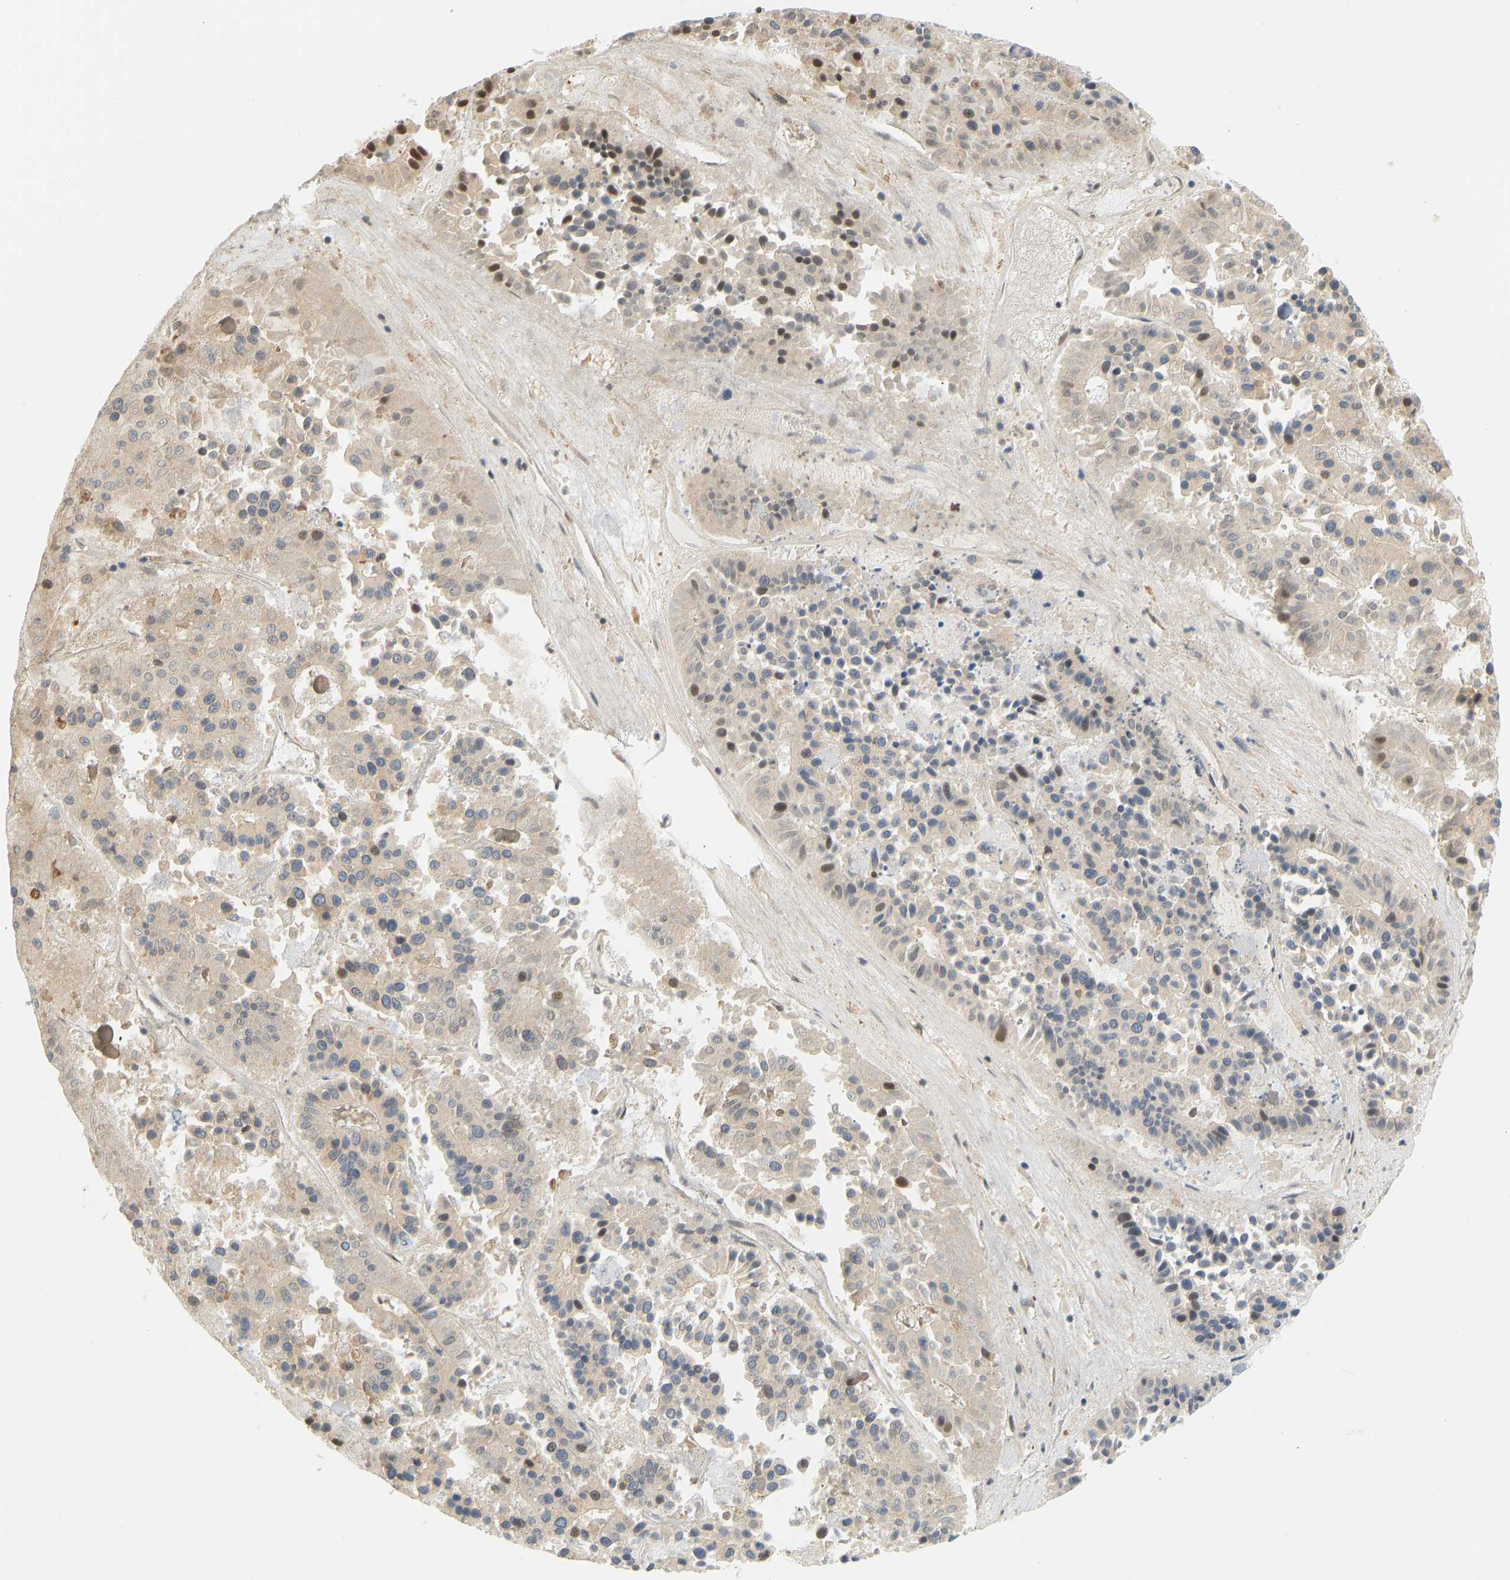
{"staining": {"intensity": "moderate", "quantity": "<25%", "location": "nuclear"}, "tissue": "pancreatic cancer", "cell_type": "Tumor cells", "image_type": "cancer", "snomed": [{"axis": "morphology", "description": "Adenocarcinoma, NOS"}, {"axis": "topography", "description": "Pancreas"}], "caption": "Moderate nuclear protein positivity is present in about <25% of tumor cells in adenocarcinoma (pancreatic). (IHC, brightfield microscopy, high magnification).", "gene": "CEP57", "patient": {"sex": "male", "age": 50}}